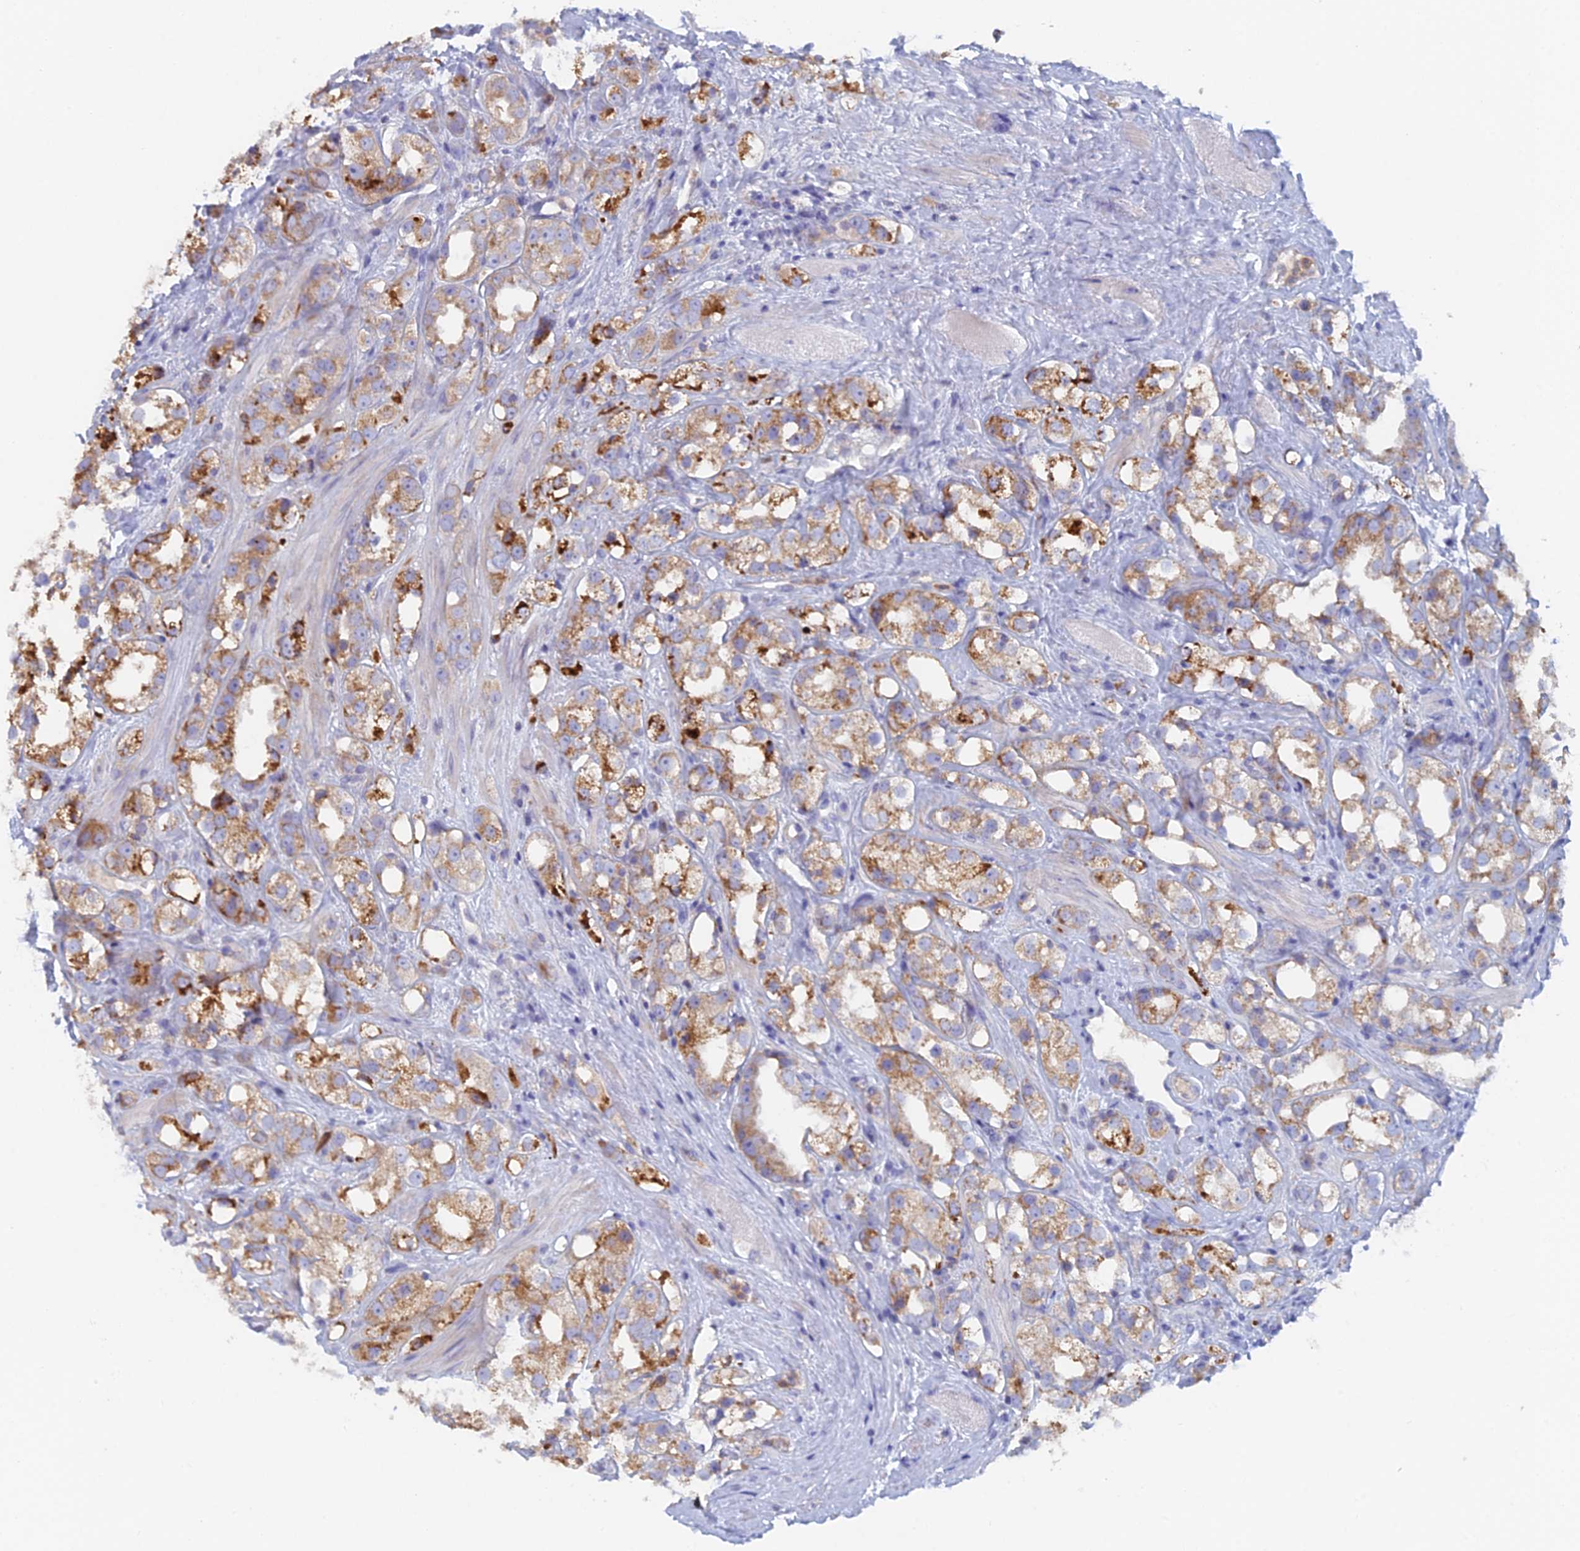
{"staining": {"intensity": "weak", "quantity": ">75%", "location": "cytoplasmic/membranous"}, "tissue": "prostate cancer", "cell_type": "Tumor cells", "image_type": "cancer", "snomed": [{"axis": "morphology", "description": "Adenocarcinoma, NOS"}, {"axis": "topography", "description": "Prostate"}], "caption": "A histopathology image of human prostate cancer (adenocarcinoma) stained for a protein displays weak cytoplasmic/membranous brown staining in tumor cells.", "gene": "IFTAP", "patient": {"sex": "male", "age": 79}}